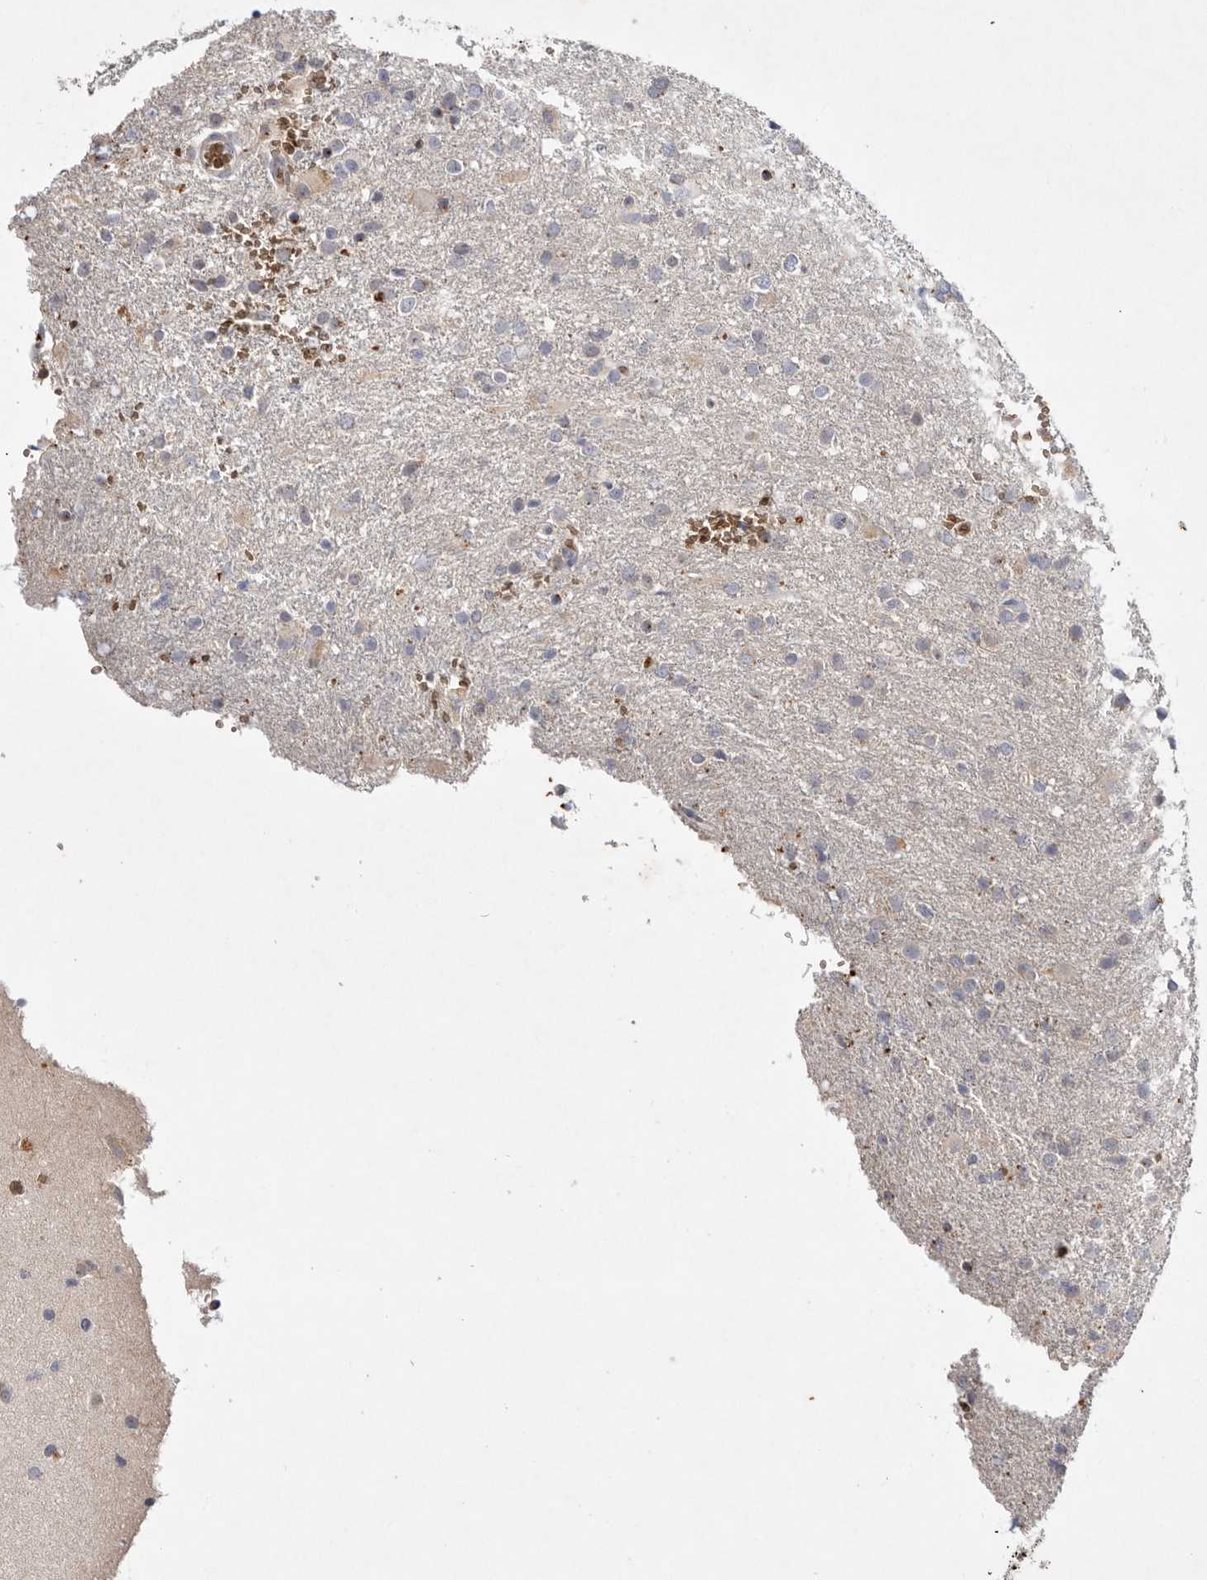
{"staining": {"intensity": "negative", "quantity": "none", "location": "none"}, "tissue": "glioma", "cell_type": "Tumor cells", "image_type": "cancer", "snomed": [{"axis": "morphology", "description": "Glioma, malignant, High grade"}, {"axis": "topography", "description": "Brain"}], "caption": "Tumor cells show no significant staining in glioma.", "gene": "TNFSF14", "patient": {"sex": "female", "age": 57}}